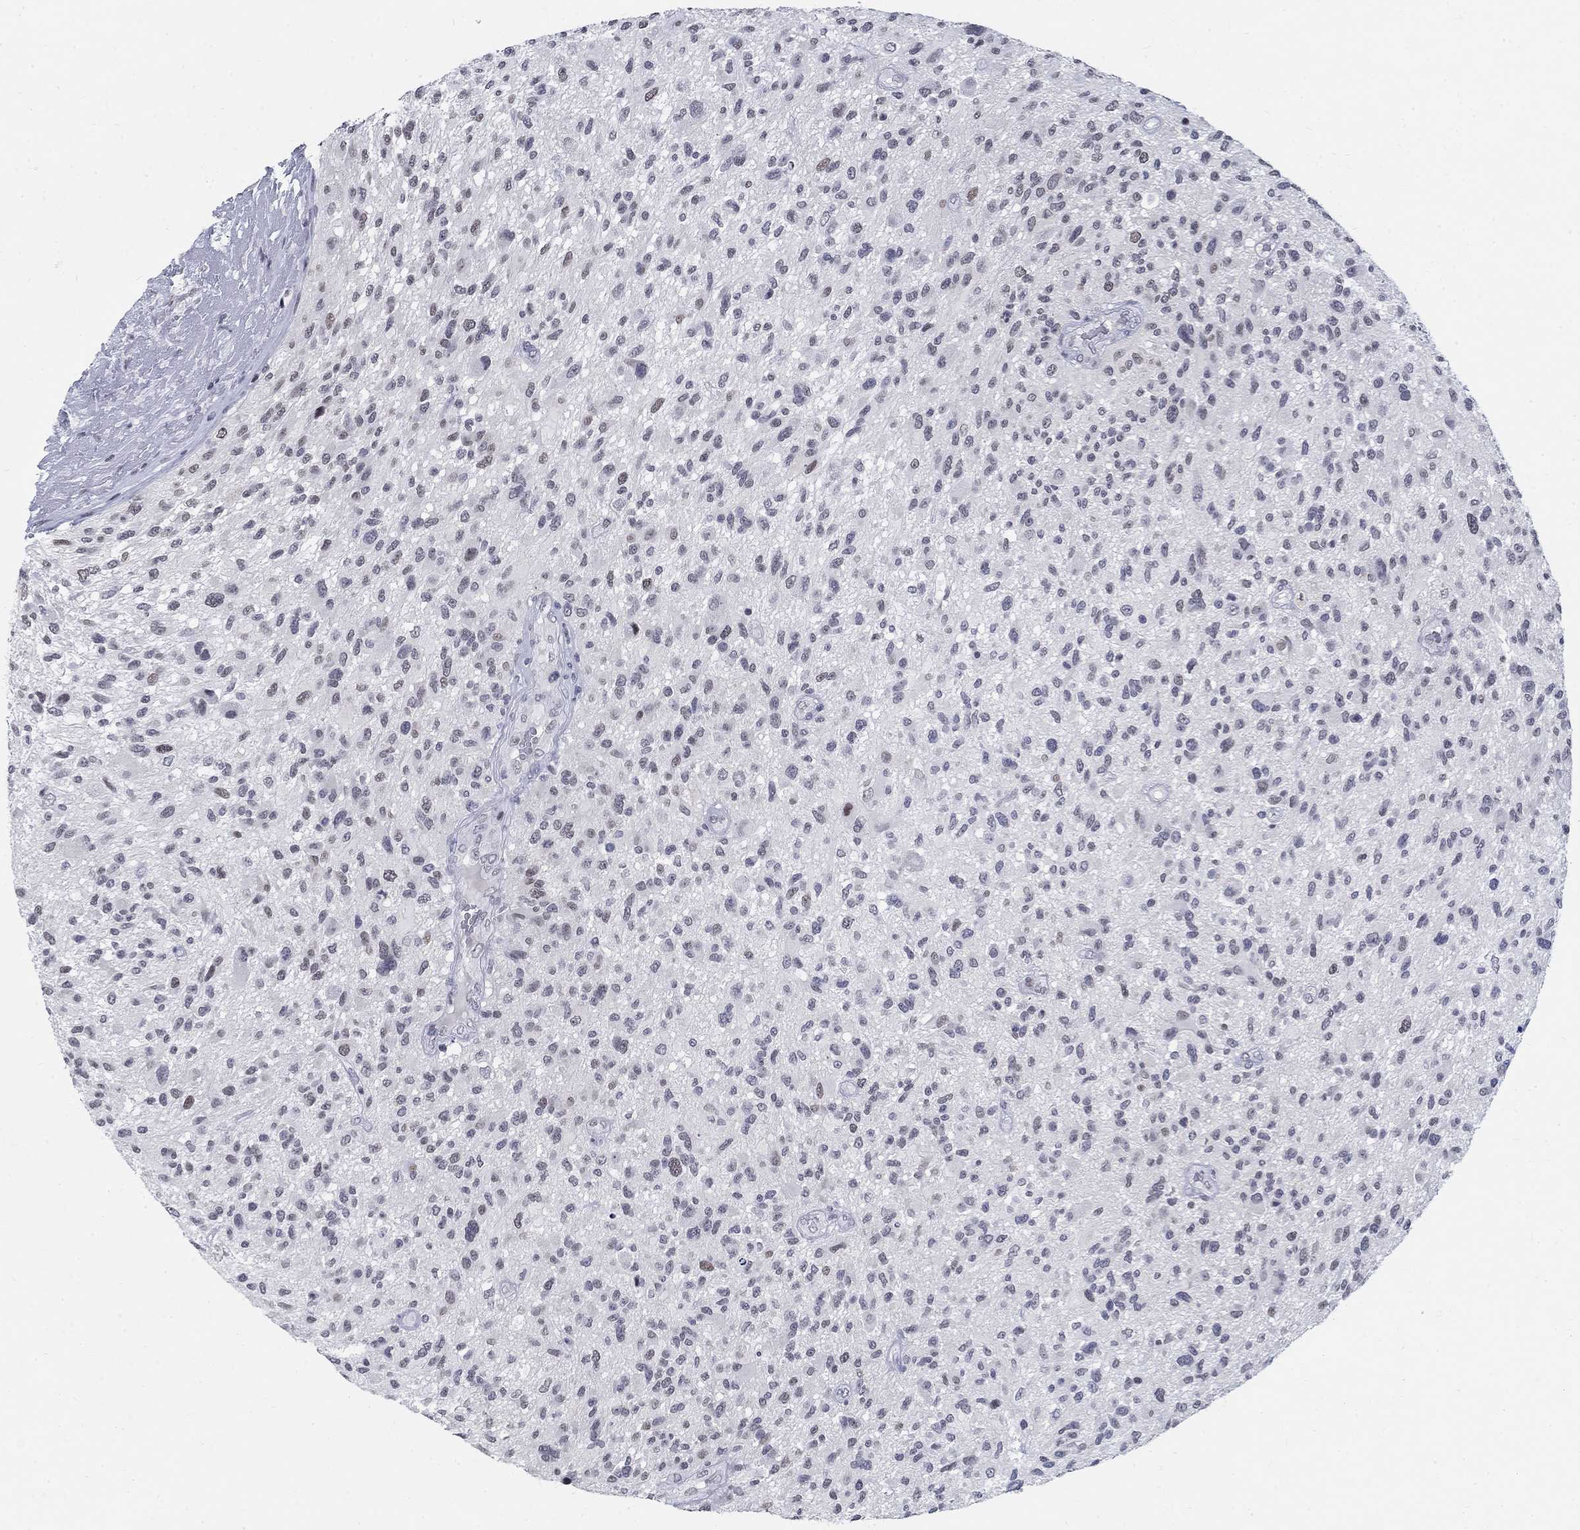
{"staining": {"intensity": "negative", "quantity": "none", "location": "none"}, "tissue": "glioma", "cell_type": "Tumor cells", "image_type": "cancer", "snomed": [{"axis": "morphology", "description": "Glioma, malignant, High grade"}, {"axis": "topography", "description": "Brain"}], "caption": "This is an immunohistochemistry micrograph of human glioma. There is no expression in tumor cells.", "gene": "BHLHE22", "patient": {"sex": "male", "age": 47}}